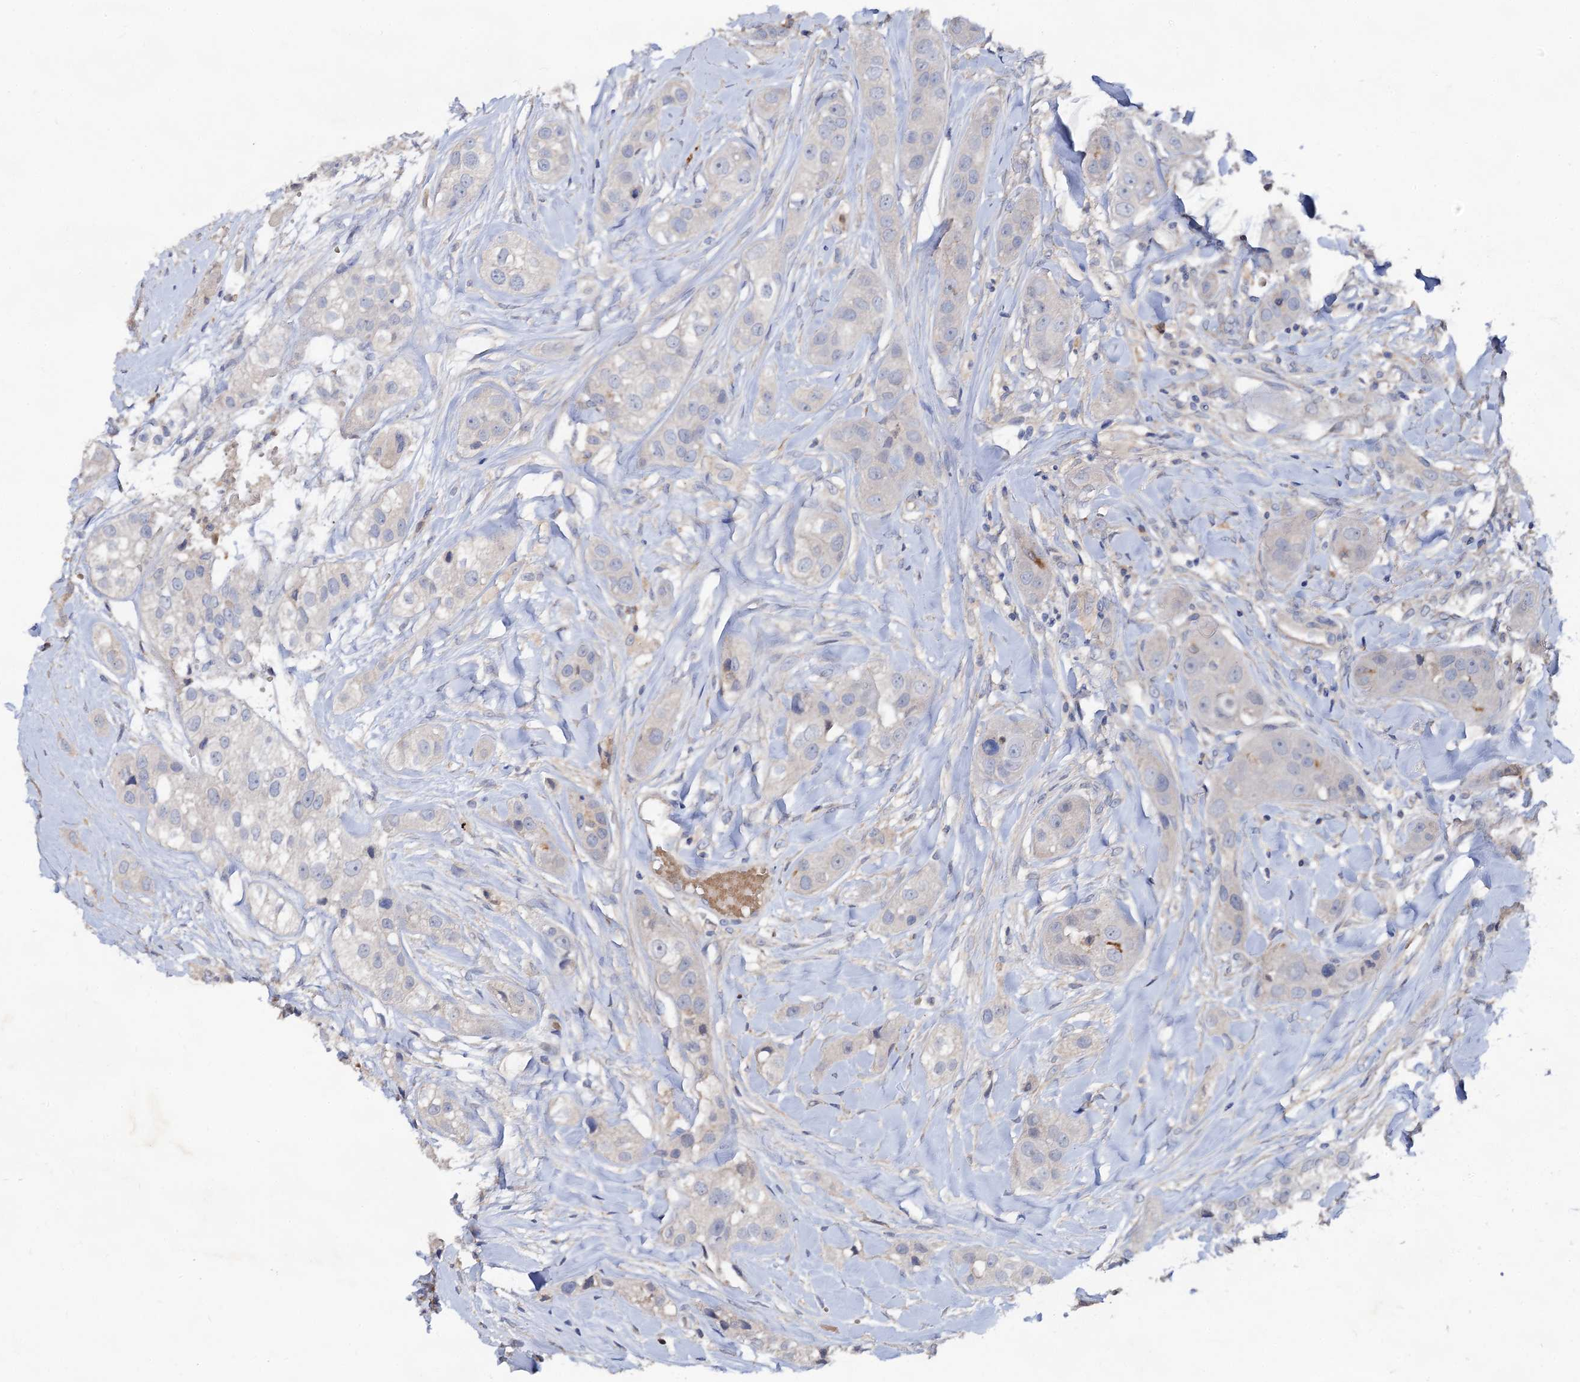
{"staining": {"intensity": "negative", "quantity": "none", "location": "none"}, "tissue": "head and neck cancer", "cell_type": "Tumor cells", "image_type": "cancer", "snomed": [{"axis": "morphology", "description": "Normal tissue, NOS"}, {"axis": "morphology", "description": "Squamous cell carcinoma, NOS"}, {"axis": "topography", "description": "Skeletal muscle"}, {"axis": "topography", "description": "Head-Neck"}], "caption": "This photomicrograph is of head and neck squamous cell carcinoma stained with immunohistochemistry to label a protein in brown with the nuclei are counter-stained blue. There is no expression in tumor cells.", "gene": "HVCN1", "patient": {"sex": "male", "age": 51}}